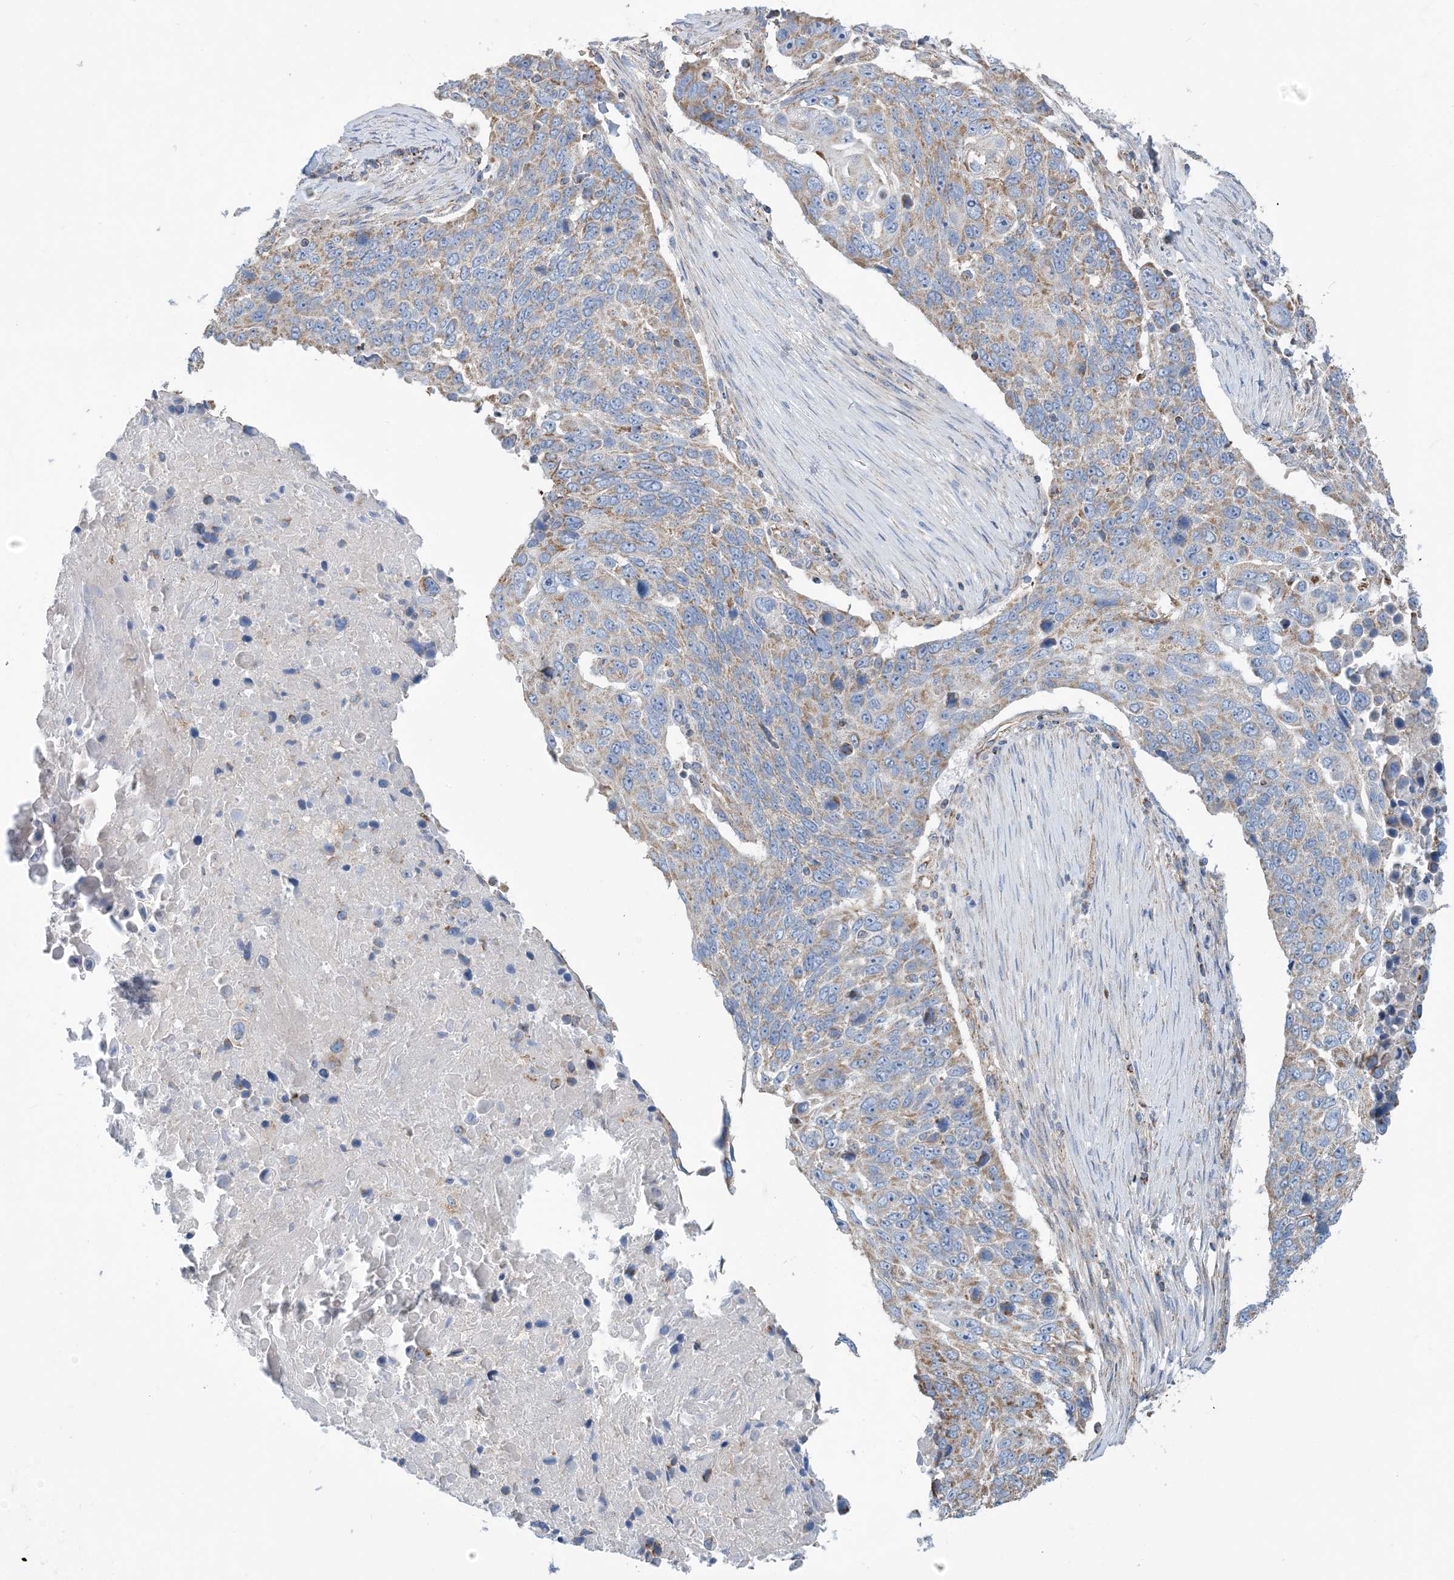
{"staining": {"intensity": "moderate", "quantity": ">75%", "location": "cytoplasmic/membranous"}, "tissue": "lung cancer", "cell_type": "Tumor cells", "image_type": "cancer", "snomed": [{"axis": "morphology", "description": "Squamous cell carcinoma, NOS"}, {"axis": "topography", "description": "Lung"}], "caption": "This image displays immunohistochemistry (IHC) staining of human lung cancer (squamous cell carcinoma), with medium moderate cytoplasmic/membranous expression in about >75% of tumor cells.", "gene": "PHOSPHO2", "patient": {"sex": "male", "age": 66}}